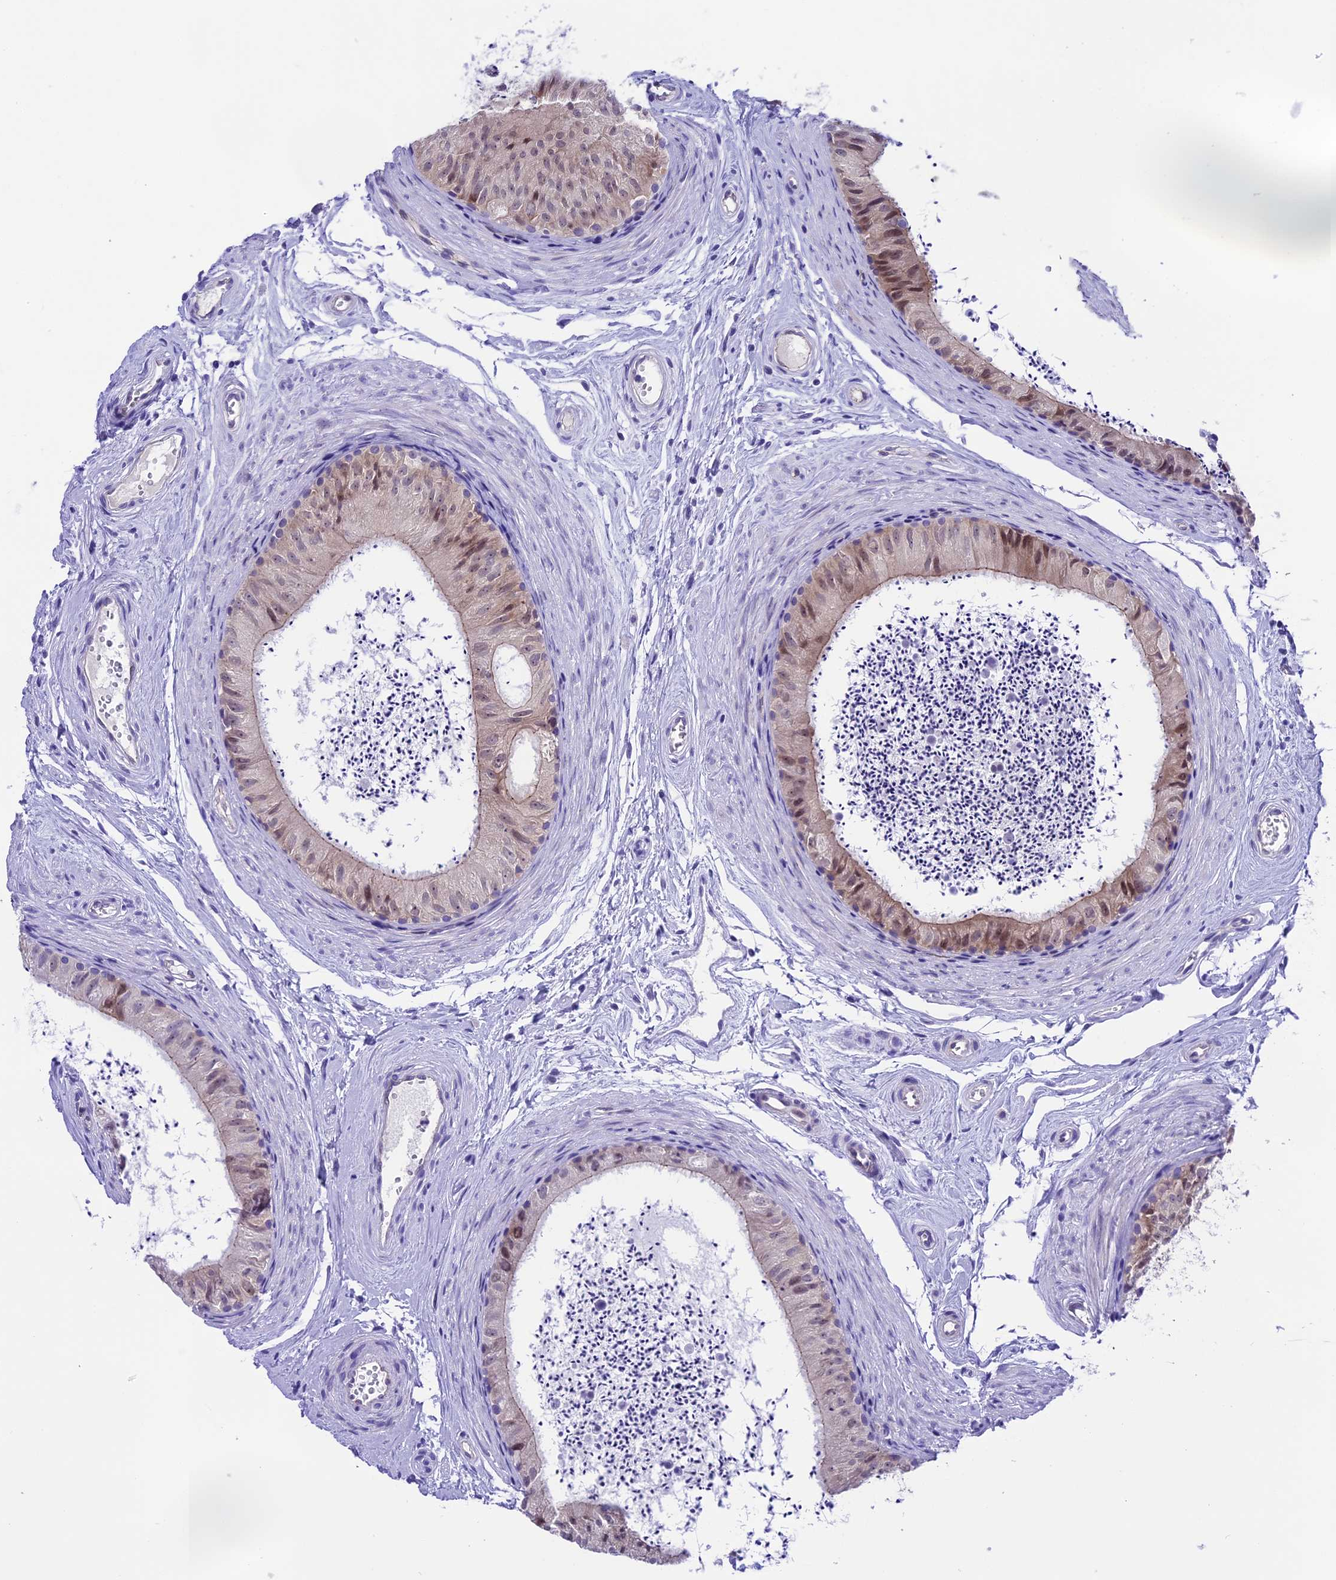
{"staining": {"intensity": "weak", "quantity": "25%-75%", "location": "cytoplasmic/membranous,nuclear"}, "tissue": "epididymis", "cell_type": "Glandular cells", "image_type": "normal", "snomed": [{"axis": "morphology", "description": "Normal tissue, NOS"}, {"axis": "topography", "description": "Epididymis"}], "caption": "Brown immunohistochemical staining in unremarkable human epididymis reveals weak cytoplasmic/membranous,nuclear expression in about 25%-75% of glandular cells.", "gene": "PRR15", "patient": {"sex": "male", "age": 56}}